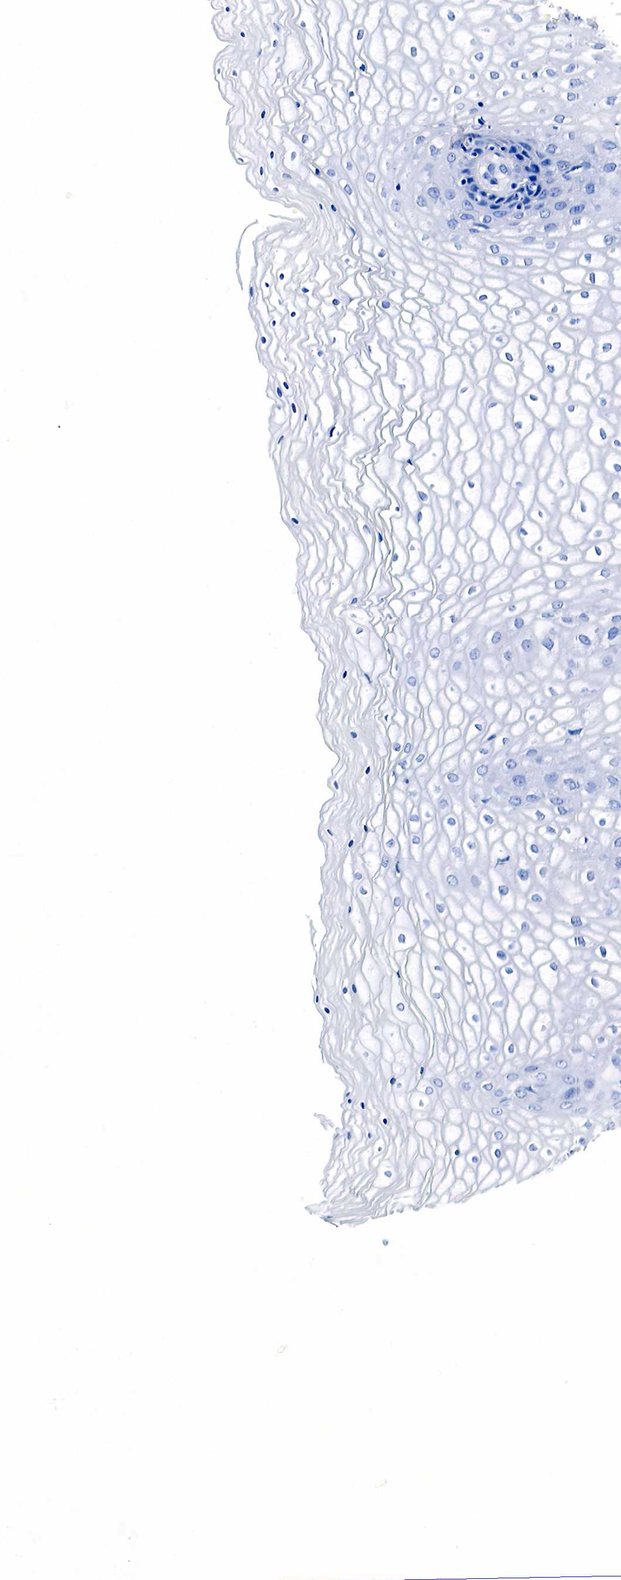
{"staining": {"intensity": "negative", "quantity": "none", "location": "none"}, "tissue": "vagina", "cell_type": "Squamous epithelial cells", "image_type": "normal", "snomed": [{"axis": "morphology", "description": "Normal tissue, NOS"}, {"axis": "topography", "description": "Vagina"}], "caption": "Human vagina stained for a protein using IHC demonstrates no staining in squamous epithelial cells.", "gene": "KLK3", "patient": {"sex": "female", "age": 34}}